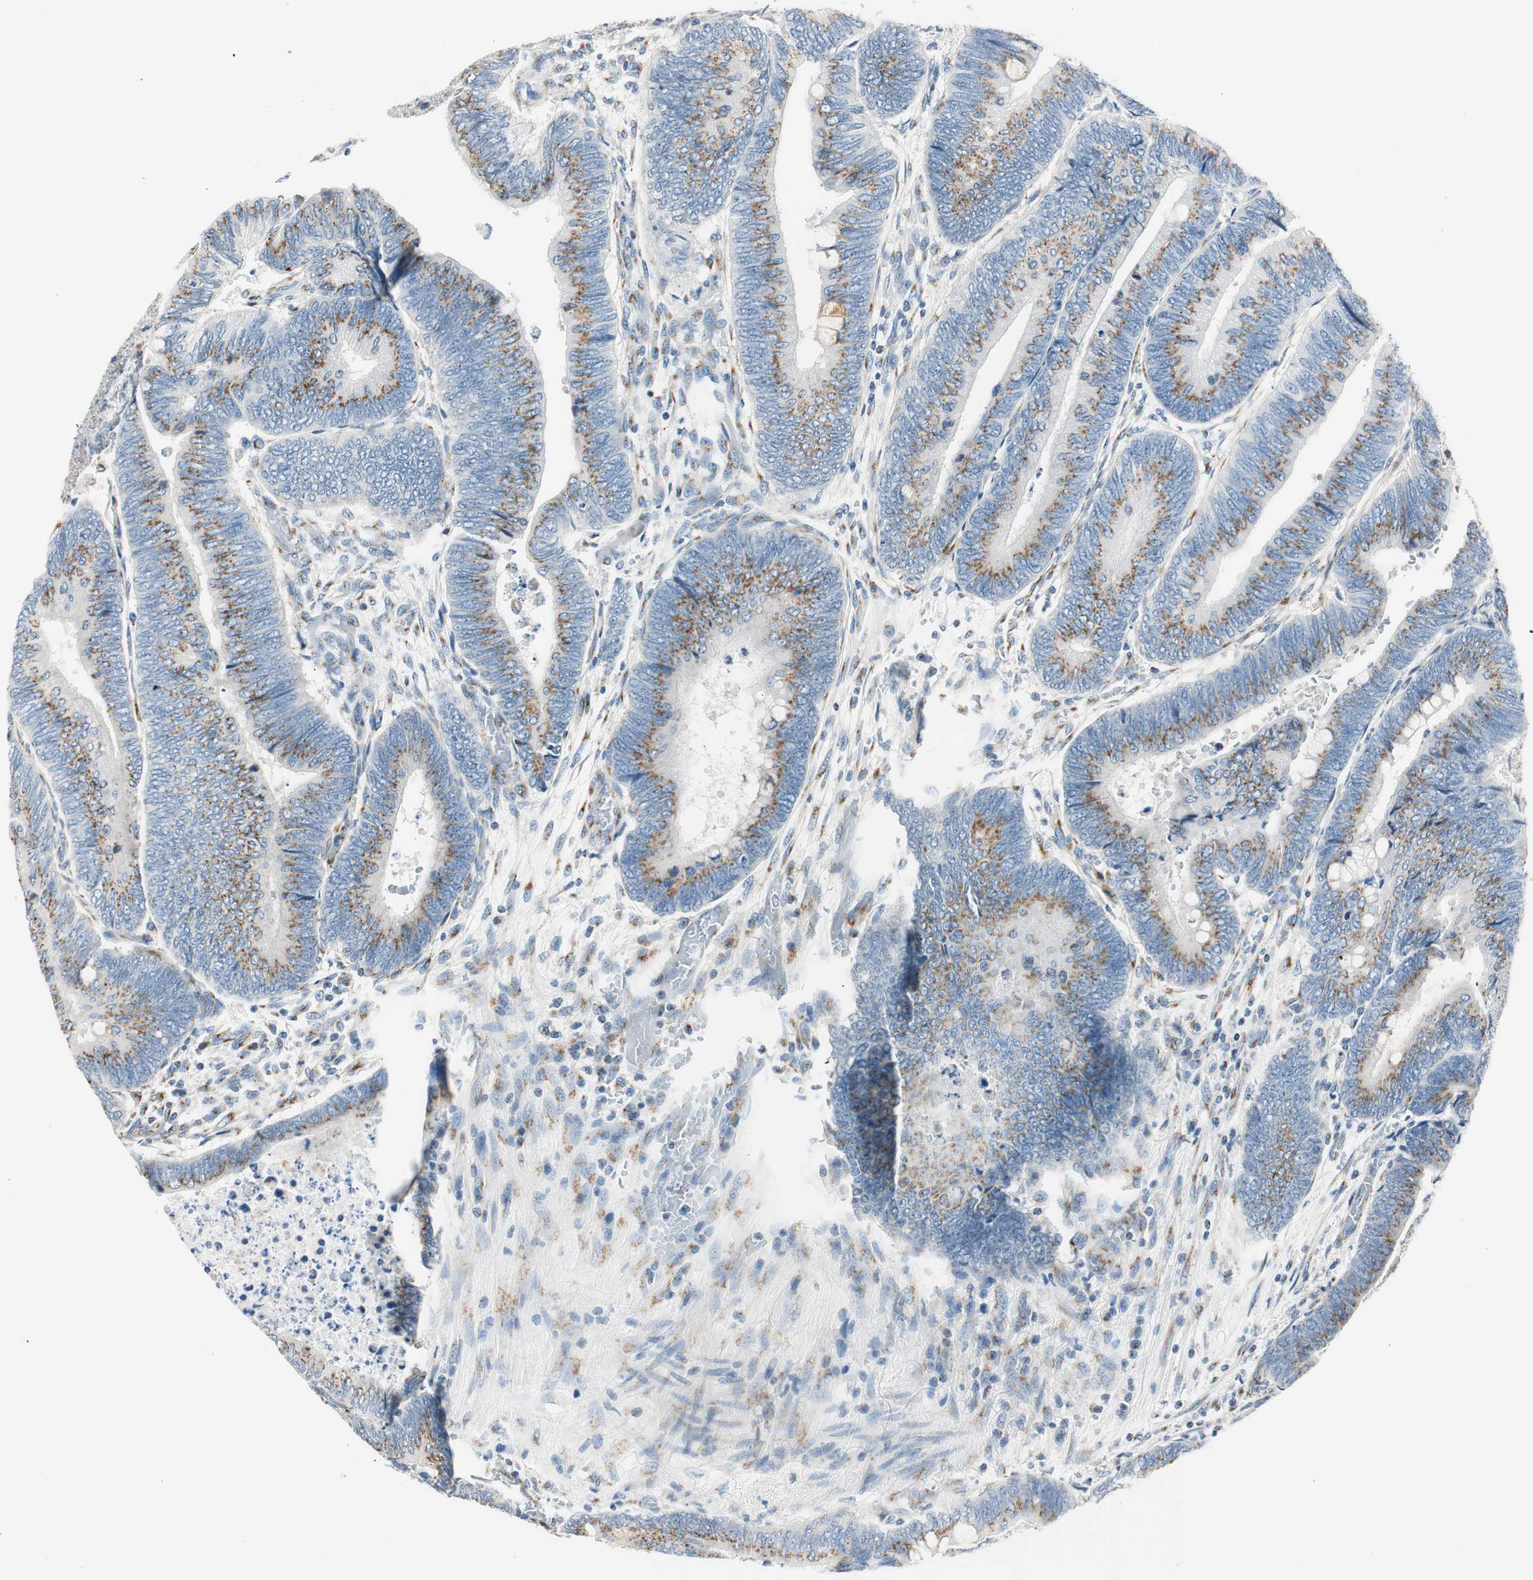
{"staining": {"intensity": "moderate", "quantity": ">75%", "location": "cytoplasmic/membranous"}, "tissue": "colorectal cancer", "cell_type": "Tumor cells", "image_type": "cancer", "snomed": [{"axis": "morphology", "description": "Normal tissue, NOS"}, {"axis": "morphology", "description": "Adenocarcinoma, NOS"}, {"axis": "topography", "description": "Rectum"}, {"axis": "topography", "description": "Peripheral nerve tissue"}], "caption": "IHC image of neoplastic tissue: colorectal cancer stained using immunohistochemistry shows medium levels of moderate protein expression localized specifically in the cytoplasmic/membranous of tumor cells, appearing as a cytoplasmic/membranous brown color.", "gene": "TMF1", "patient": {"sex": "male", "age": 92}}